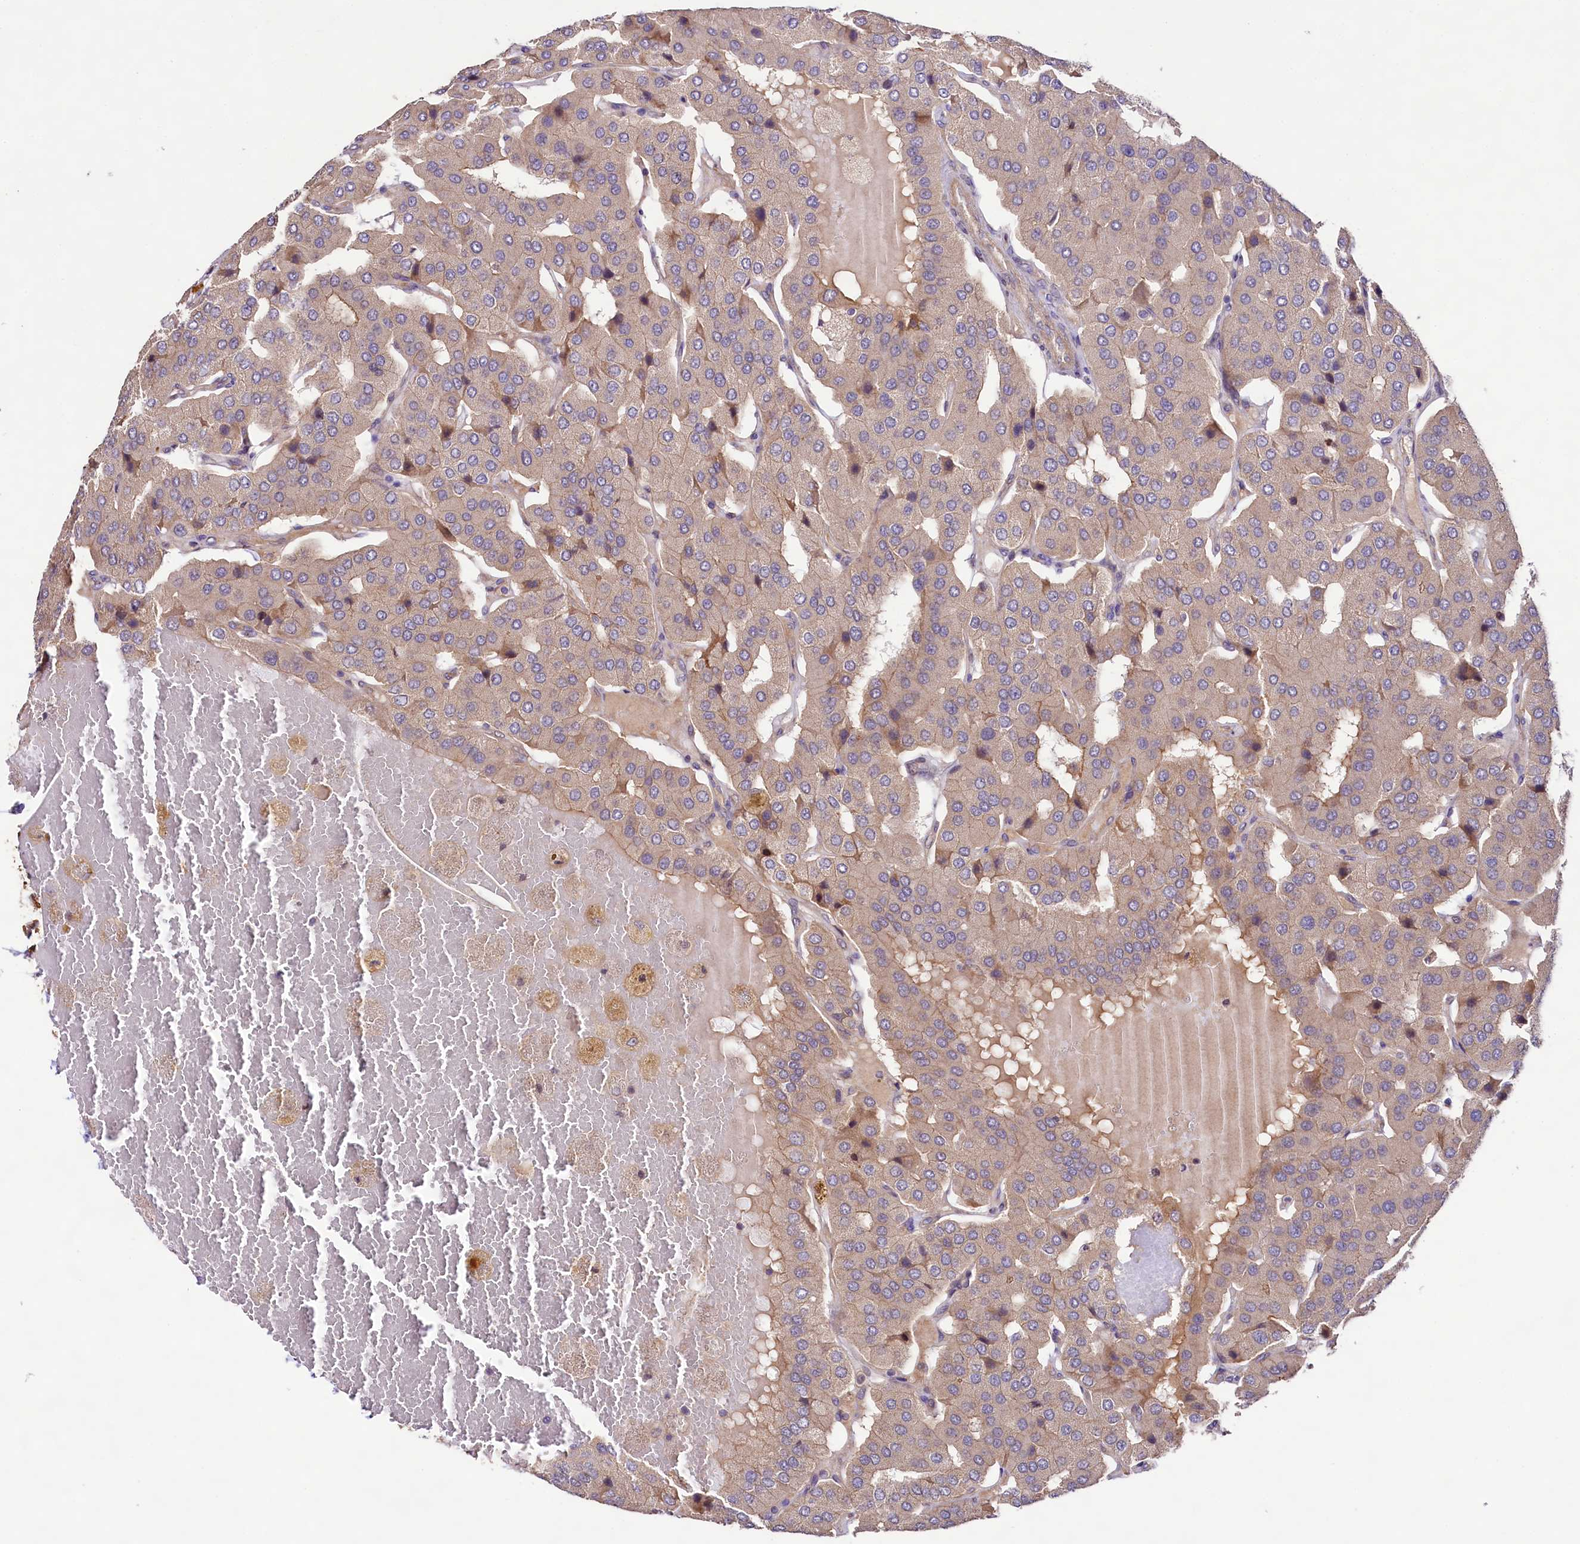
{"staining": {"intensity": "weak", "quantity": ">75%", "location": "cytoplasmic/membranous"}, "tissue": "parathyroid gland", "cell_type": "Glandular cells", "image_type": "normal", "snomed": [{"axis": "morphology", "description": "Normal tissue, NOS"}, {"axis": "morphology", "description": "Adenoma, NOS"}, {"axis": "topography", "description": "Parathyroid gland"}], "caption": "Protein staining of normal parathyroid gland demonstrates weak cytoplasmic/membranous positivity in approximately >75% of glandular cells. (Stains: DAB (3,3'-diaminobenzidine) in brown, nuclei in blue, Microscopy: brightfield microscopy at high magnification).", "gene": "VPS11", "patient": {"sex": "female", "age": 86}}